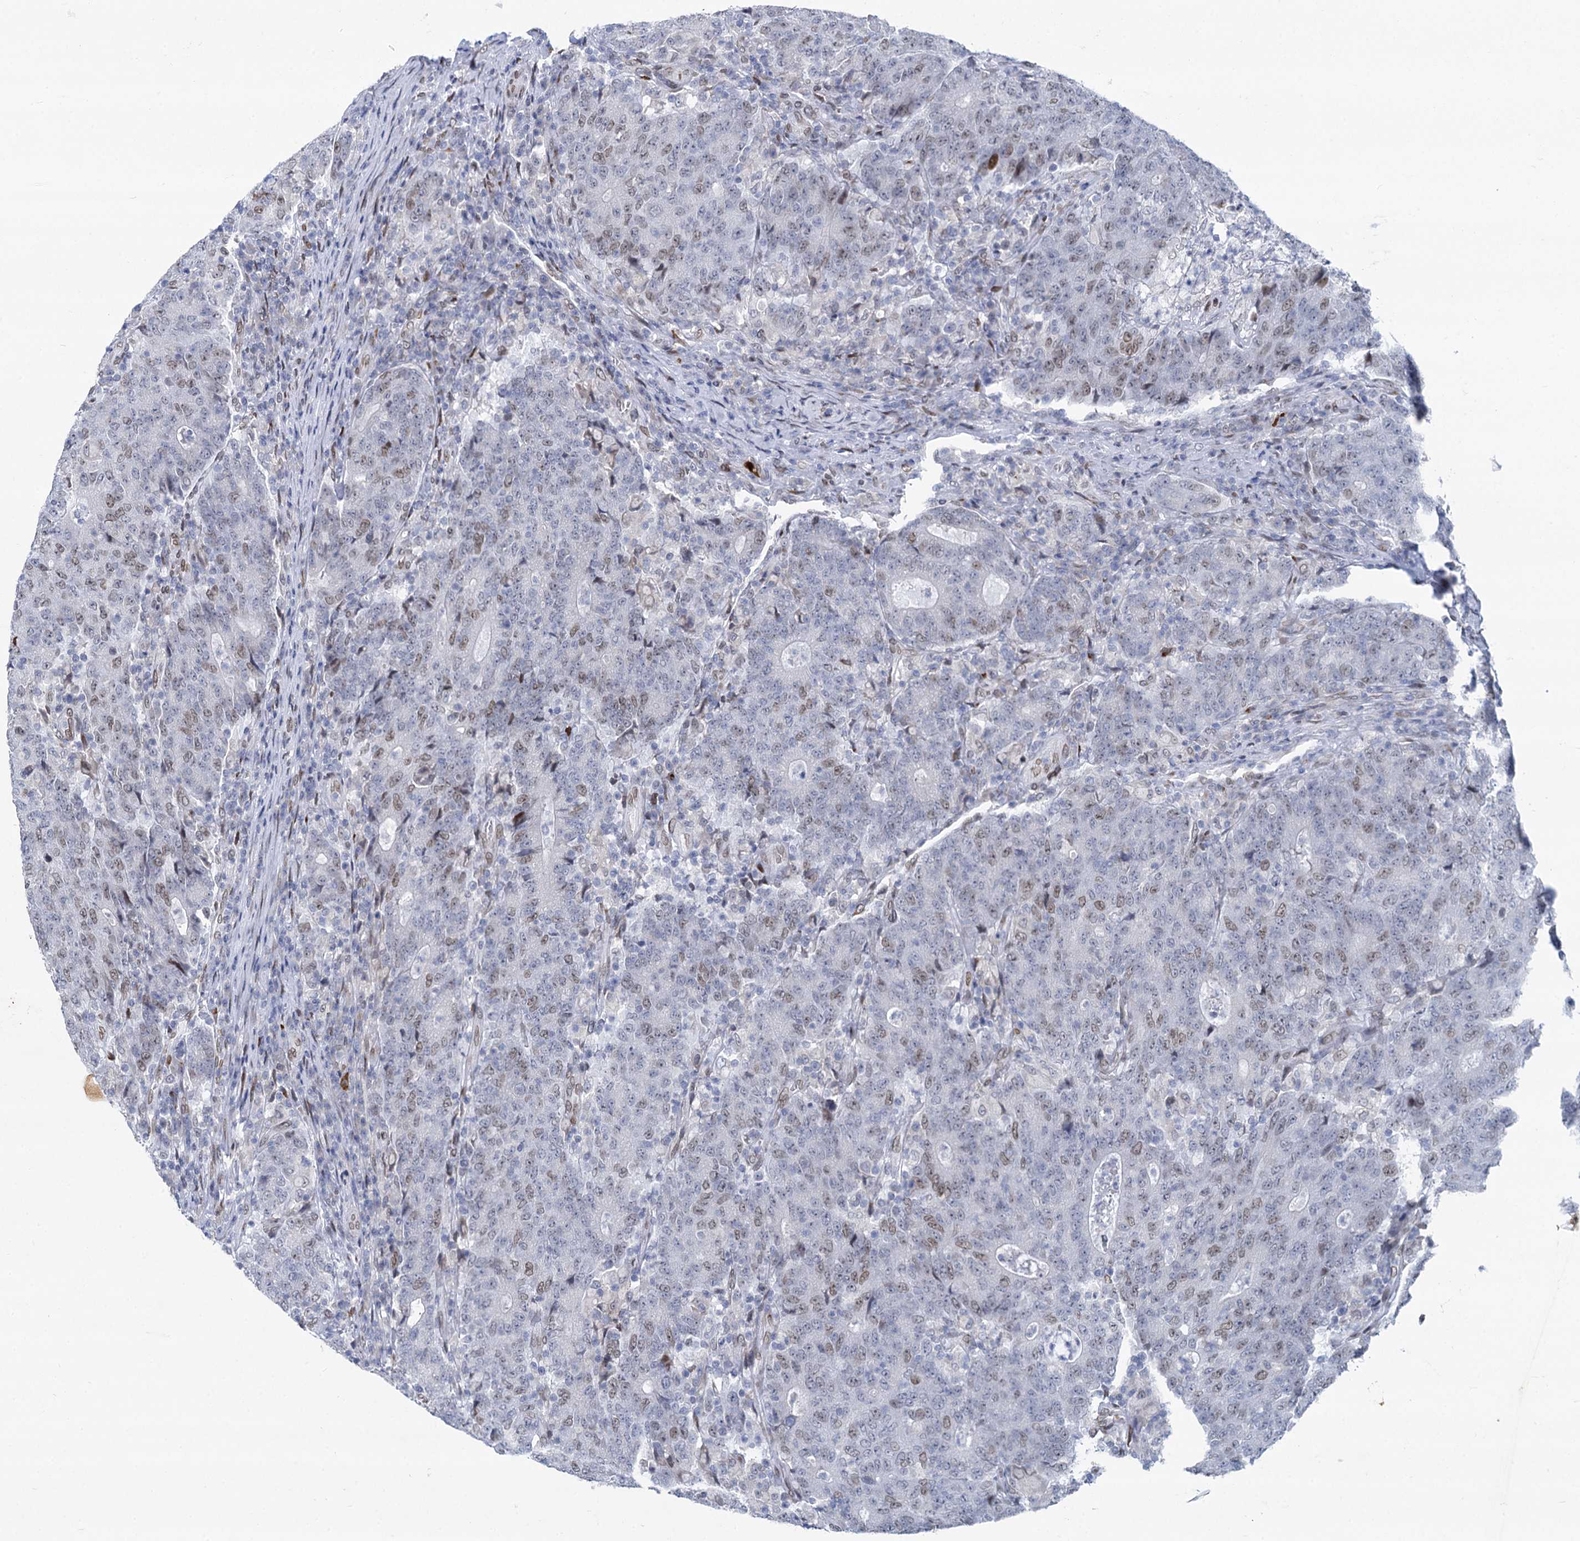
{"staining": {"intensity": "weak", "quantity": "25%-75%", "location": "nuclear"}, "tissue": "colorectal cancer", "cell_type": "Tumor cells", "image_type": "cancer", "snomed": [{"axis": "morphology", "description": "Adenocarcinoma, NOS"}, {"axis": "topography", "description": "Colon"}], "caption": "Colorectal adenocarcinoma was stained to show a protein in brown. There is low levels of weak nuclear positivity in approximately 25%-75% of tumor cells. (DAB IHC with brightfield microscopy, high magnification).", "gene": "PRSS35", "patient": {"sex": "female", "age": 75}}